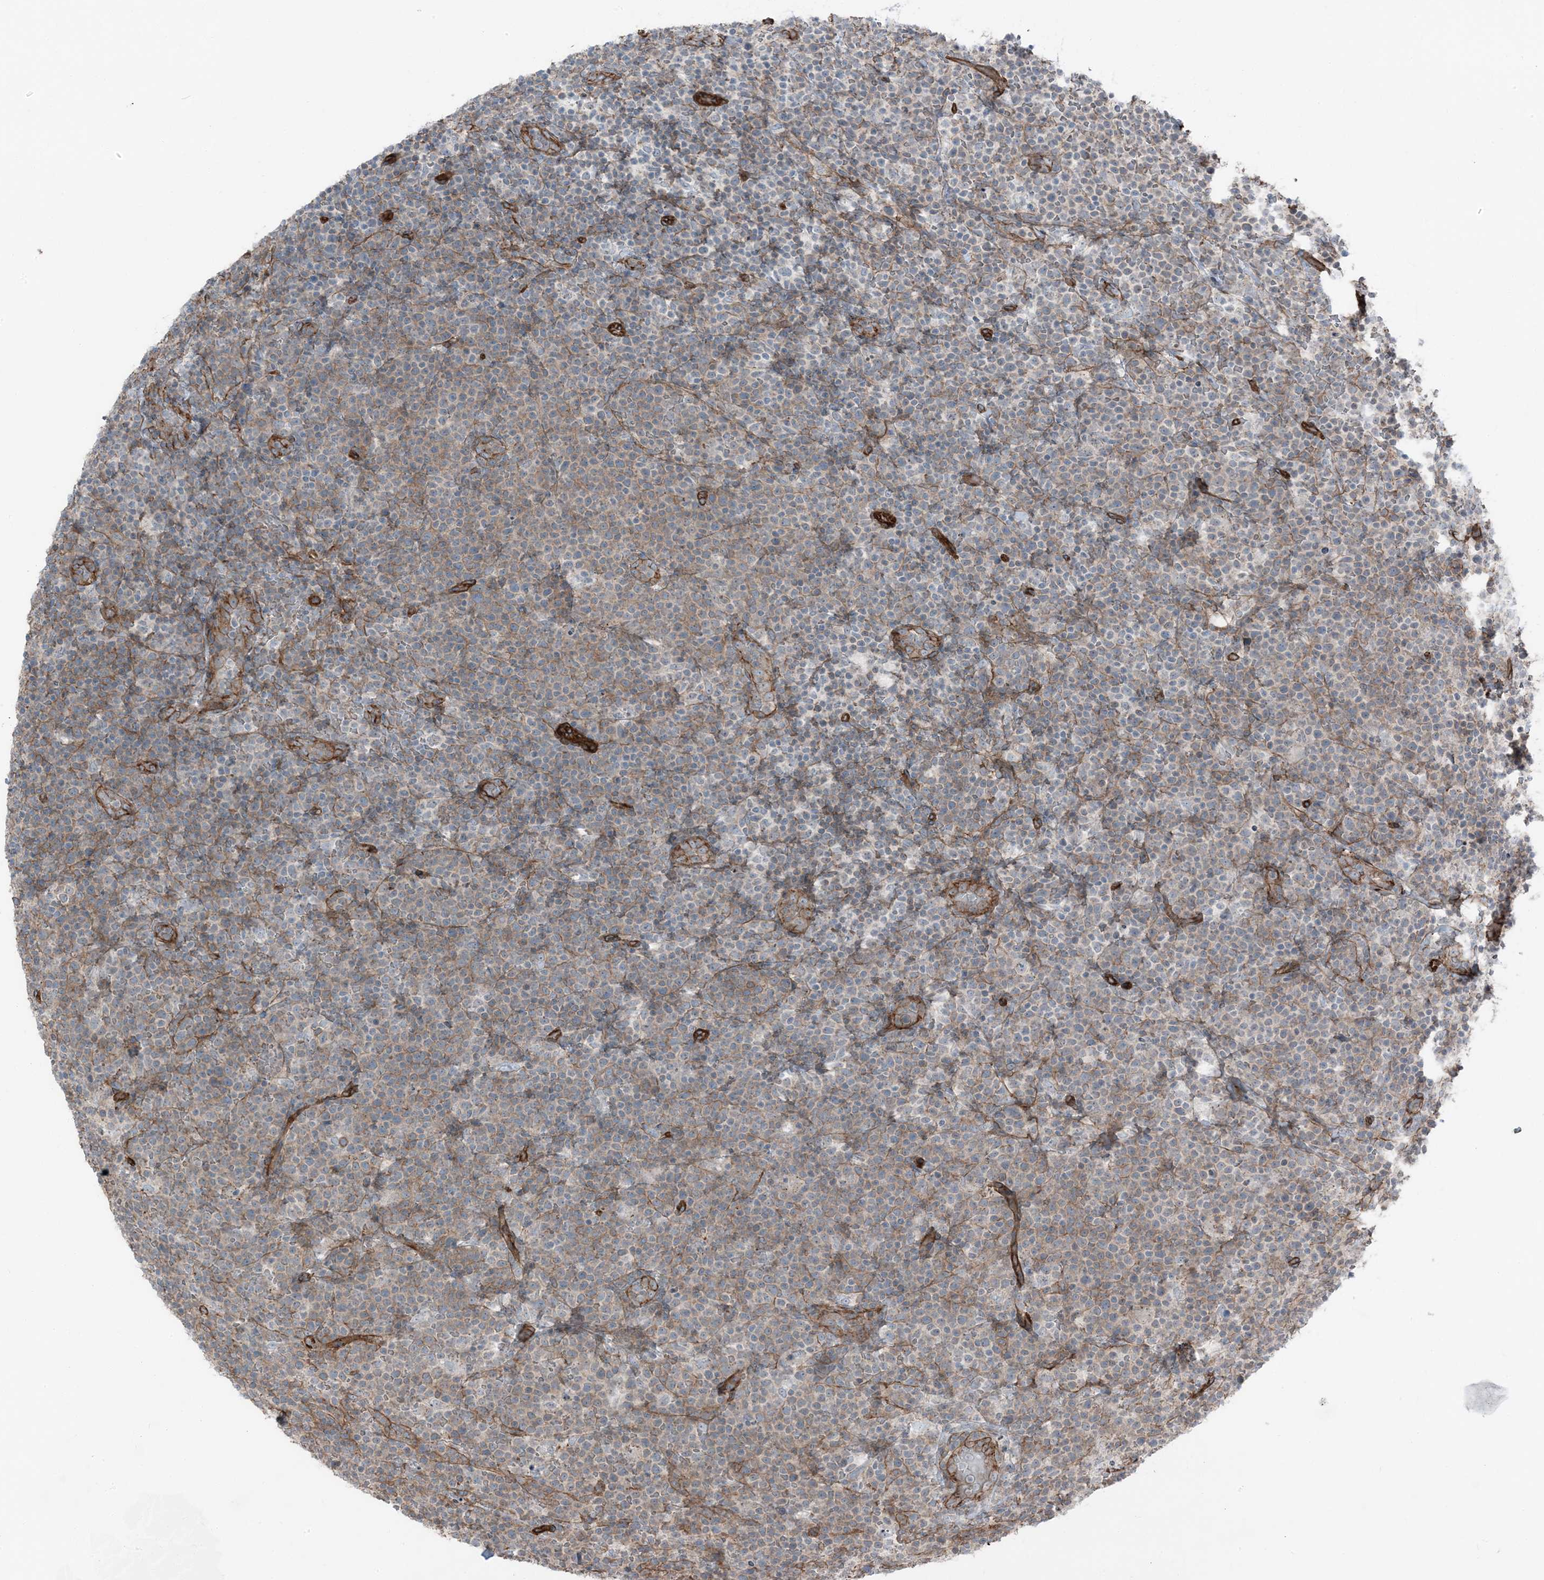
{"staining": {"intensity": "weak", "quantity": "<25%", "location": "cytoplasmic/membranous"}, "tissue": "lymphoma", "cell_type": "Tumor cells", "image_type": "cancer", "snomed": [{"axis": "morphology", "description": "Malignant lymphoma, non-Hodgkin's type, High grade"}, {"axis": "topography", "description": "Lymph node"}], "caption": "Micrograph shows no protein positivity in tumor cells of malignant lymphoma, non-Hodgkin's type (high-grade) tissue.", "gene": "ZFP90", "patient": {"sex": "male", "age": 61}}